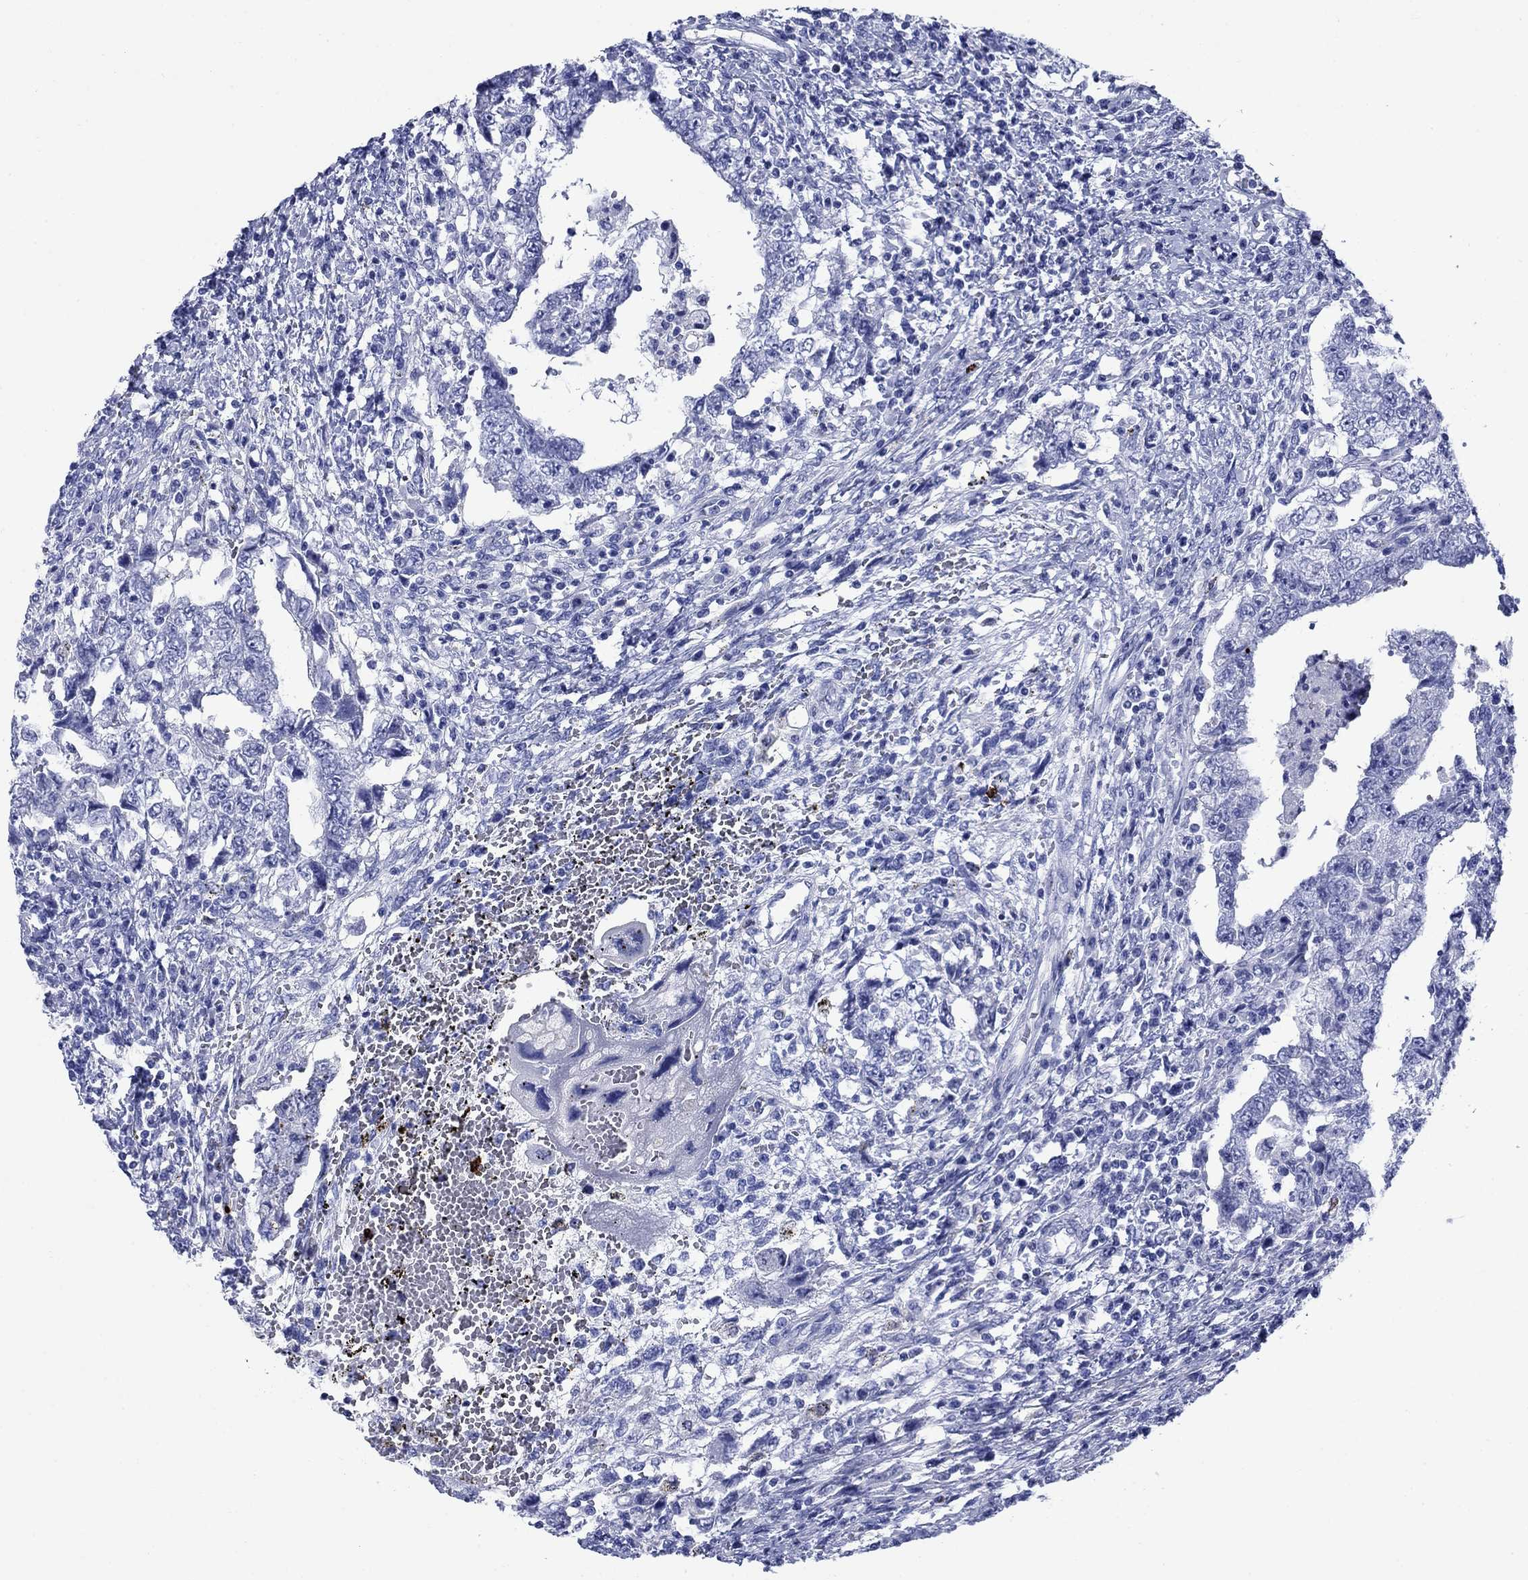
{"staining": {"intensity": "negative", "quantity": "none", "location": "none"}, "tissue": "testis cancer", "cell_type": "Tumor cells", "image_type": "cancer", "snomed": [{"axis": "morphology", "description": "Carcinoma, Embryonal, NOS"}, {"axis": "topography", "description": "Testis"}], "caption": "IHC micrograph of human testis cancer (embryonal carcinoma) stained for a protein (brown), which shows no staining in tumor cells.", "gene": "AZU1", "patient": {"sex": "male", "age": 26}}